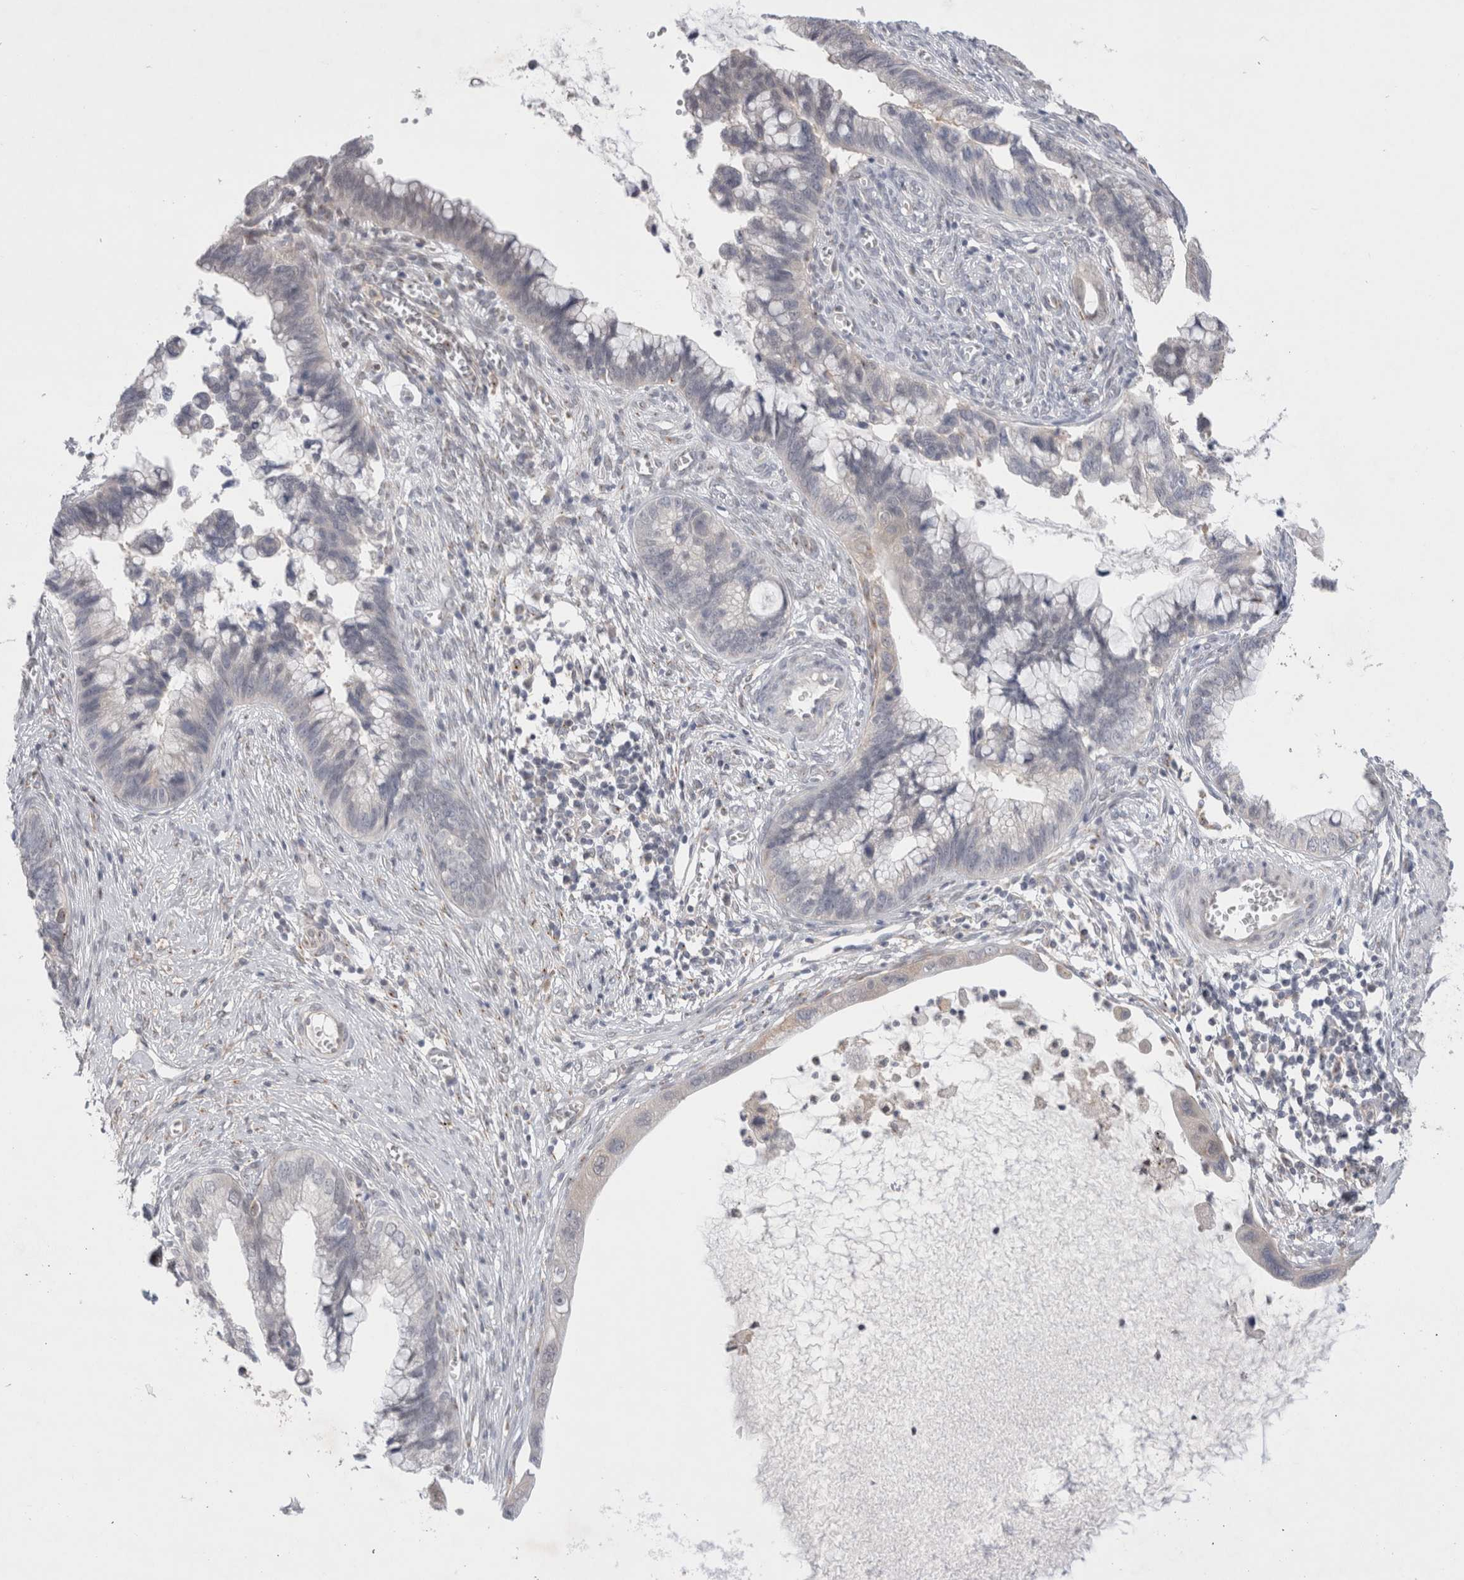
{"staining": {"intensity": "negative", "quantity": "none", "location": "none"}, "tissue": "cervical cancer", "cell_type": "Tumor cells", "image_type": "cancer", "snomed": [{"axis": "morphology", "description": "Adenocarcinoma, NOS"}, {"axis": "topography", "description": "Cervix"}], "caption": "Cervical cancer (adenocarcinoma) was stained to show a protein in brown. There is no significant expression in tumor cells.", "gene": "BICD2", "patient": {"sex": "female", "age": 44}}